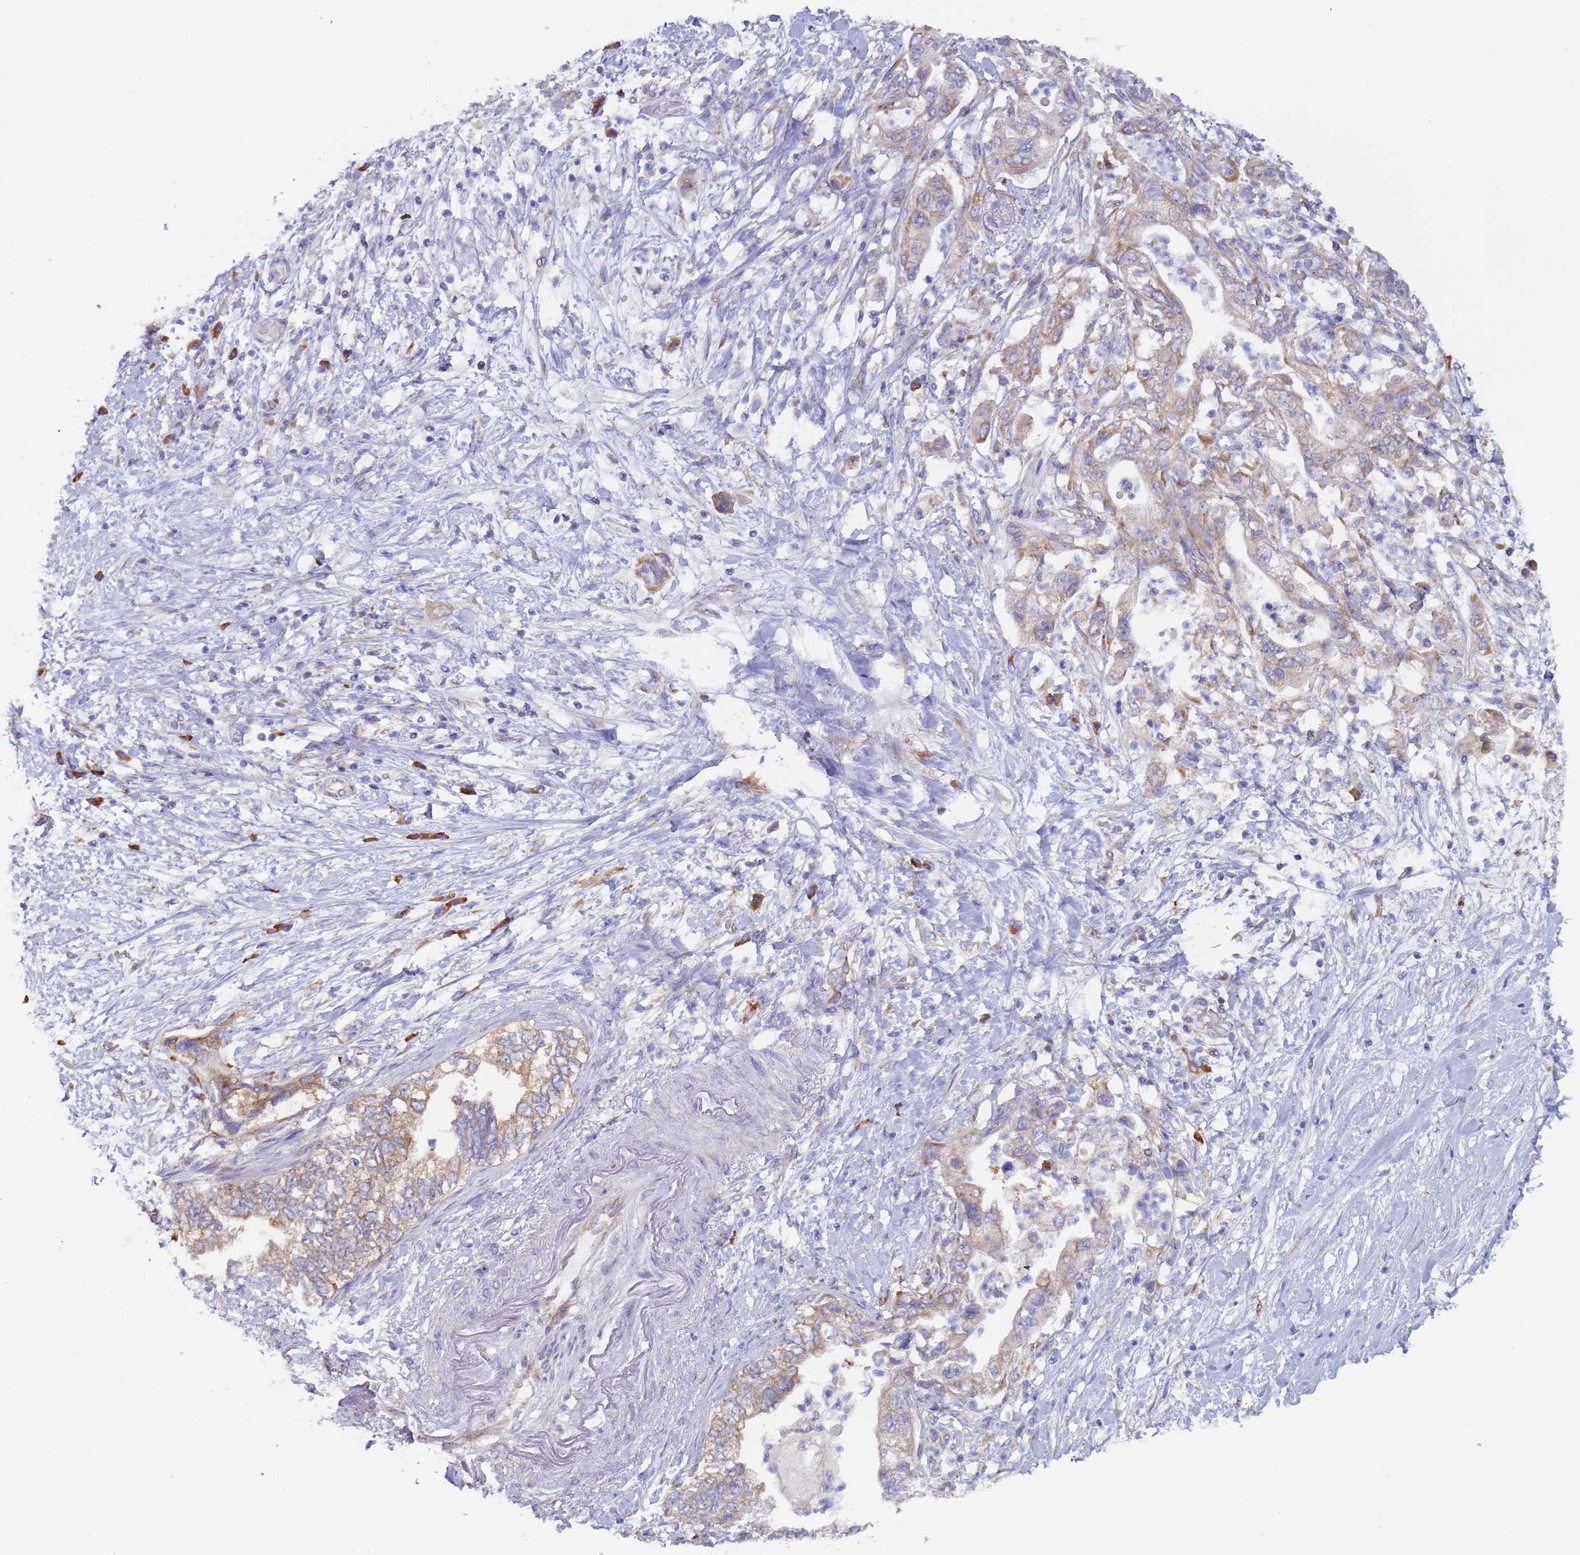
{"staining": {"intensity": "moderate", "quantity": "<25%", "location": "cytoplasmic/membranous"}, "tissue": "pancreatic cancer", "cell_type": "Tumor cells", "image_type": "cancer", "snomed": [{"axis": "morphology", "description": "Adenocarcinoma, NOS"}, {"axis": "topography", "description": "Pancreas"}], "caption": "High-power microscopy captured an immunohistochemistry (IHC) histopathology image of pancreatic cancer (adenocarcinoma), revealing moderate cytoplasmic/membranous positivity in approximately <25% of tumor cells. Ihc stains the protein of interest in brown and the nuclei are stained blue.", "gene": "ZNF844", "patient": {"sex": "female", "age": 73}}